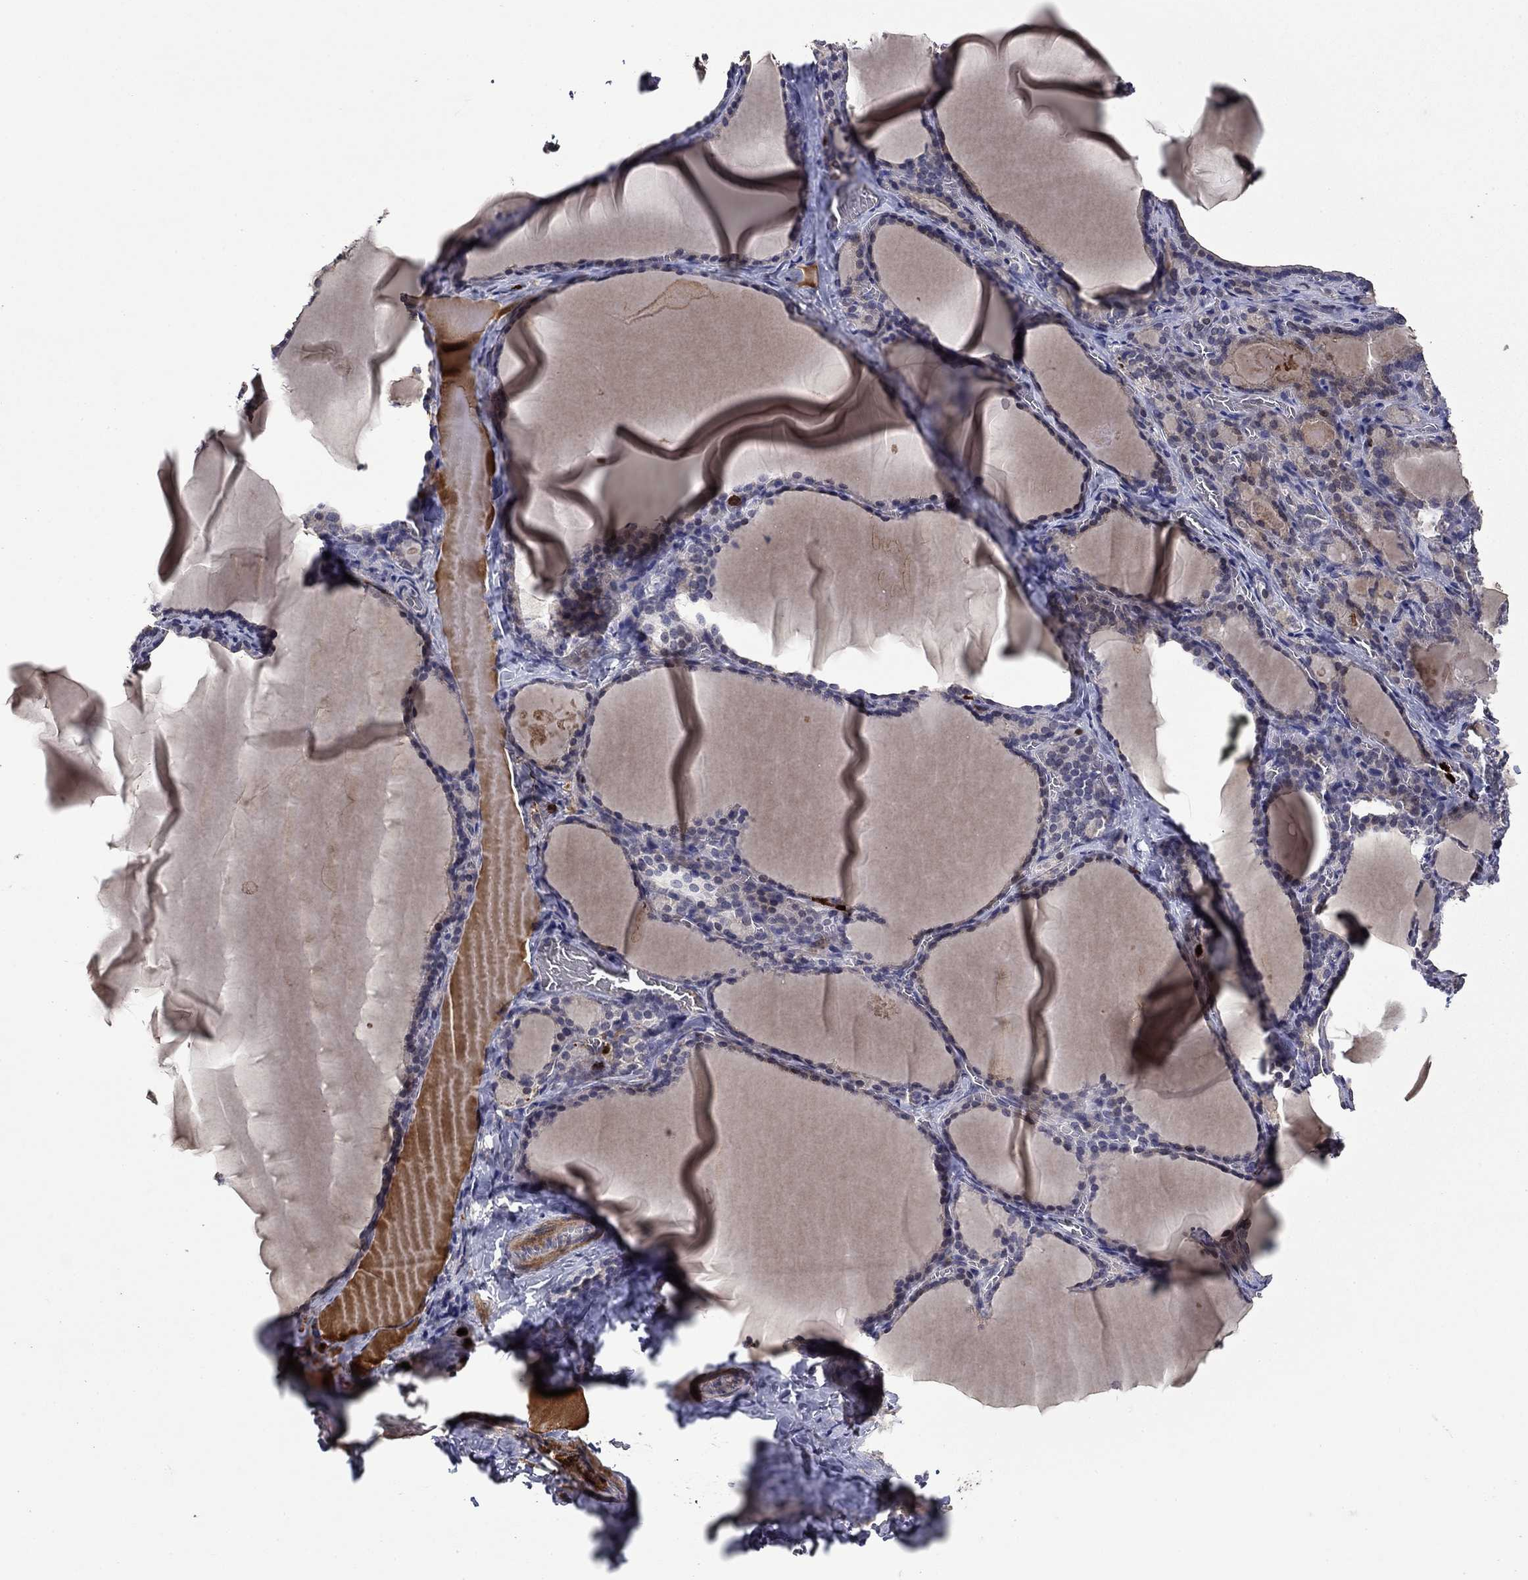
{"staining": {"intensity": "negative", "quantity": "none", "location": "none"}, "tissue": "thyroid gland", "cell_type": "Glandular cells", "image_type": "normal", "snomed": [{"axis": "morphology", "description": "Normal tissue, NOS"}, {"axis": "morphology", "description": "Hyperplasia, NOS"}, {"axis": "topography", "description": "Thyroid gland"}], "caption": "DAB immunohistochemical staining of unremarkable thyroid gland shows no significant staining in glandular cells.", "gene": "SATB1", "patient": {"sex": "female", "age": 27}}